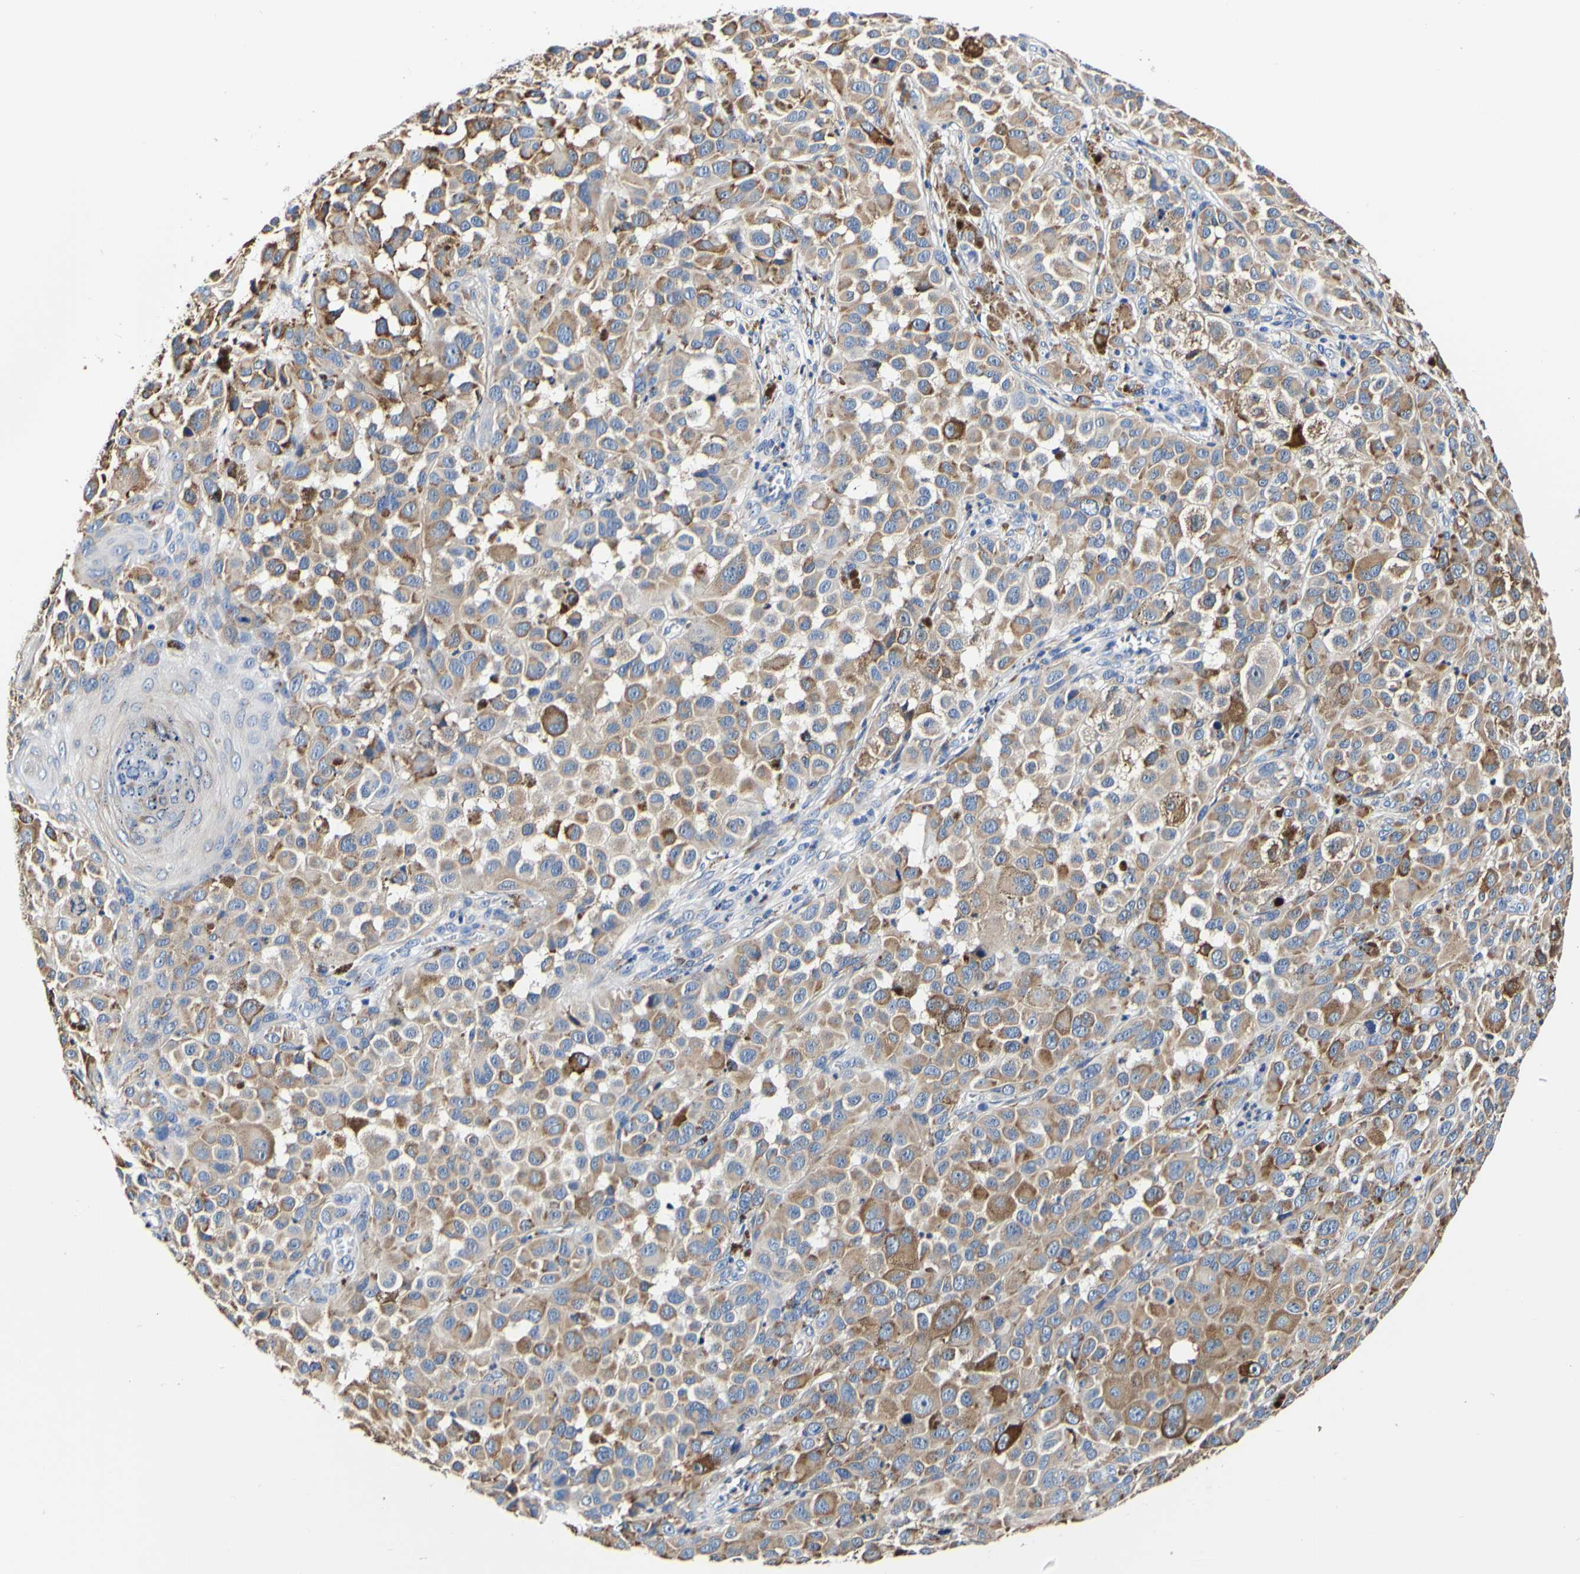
{"staining": {"intensity": "moderate", "quantity": "<25%", "location": "cytoplasmic/membranous"}, "tissue": "melanoma", "cell_type": "Tumor cells", "image_type": "cancer", "snomed": [{"axis": "morphology", "description": "Malignant melanoma, NOS"}, {"axis": "topography", "description": "Skin"}], "caption": "Immunohistochemistry (DAB) staining of malignant melanoma reveals moderate cytoplasmic/membranous protein positivity in approximately <25% of tumor cells.", "gene": "P4HB", "patient": {"sex": "male", "age": 96}}